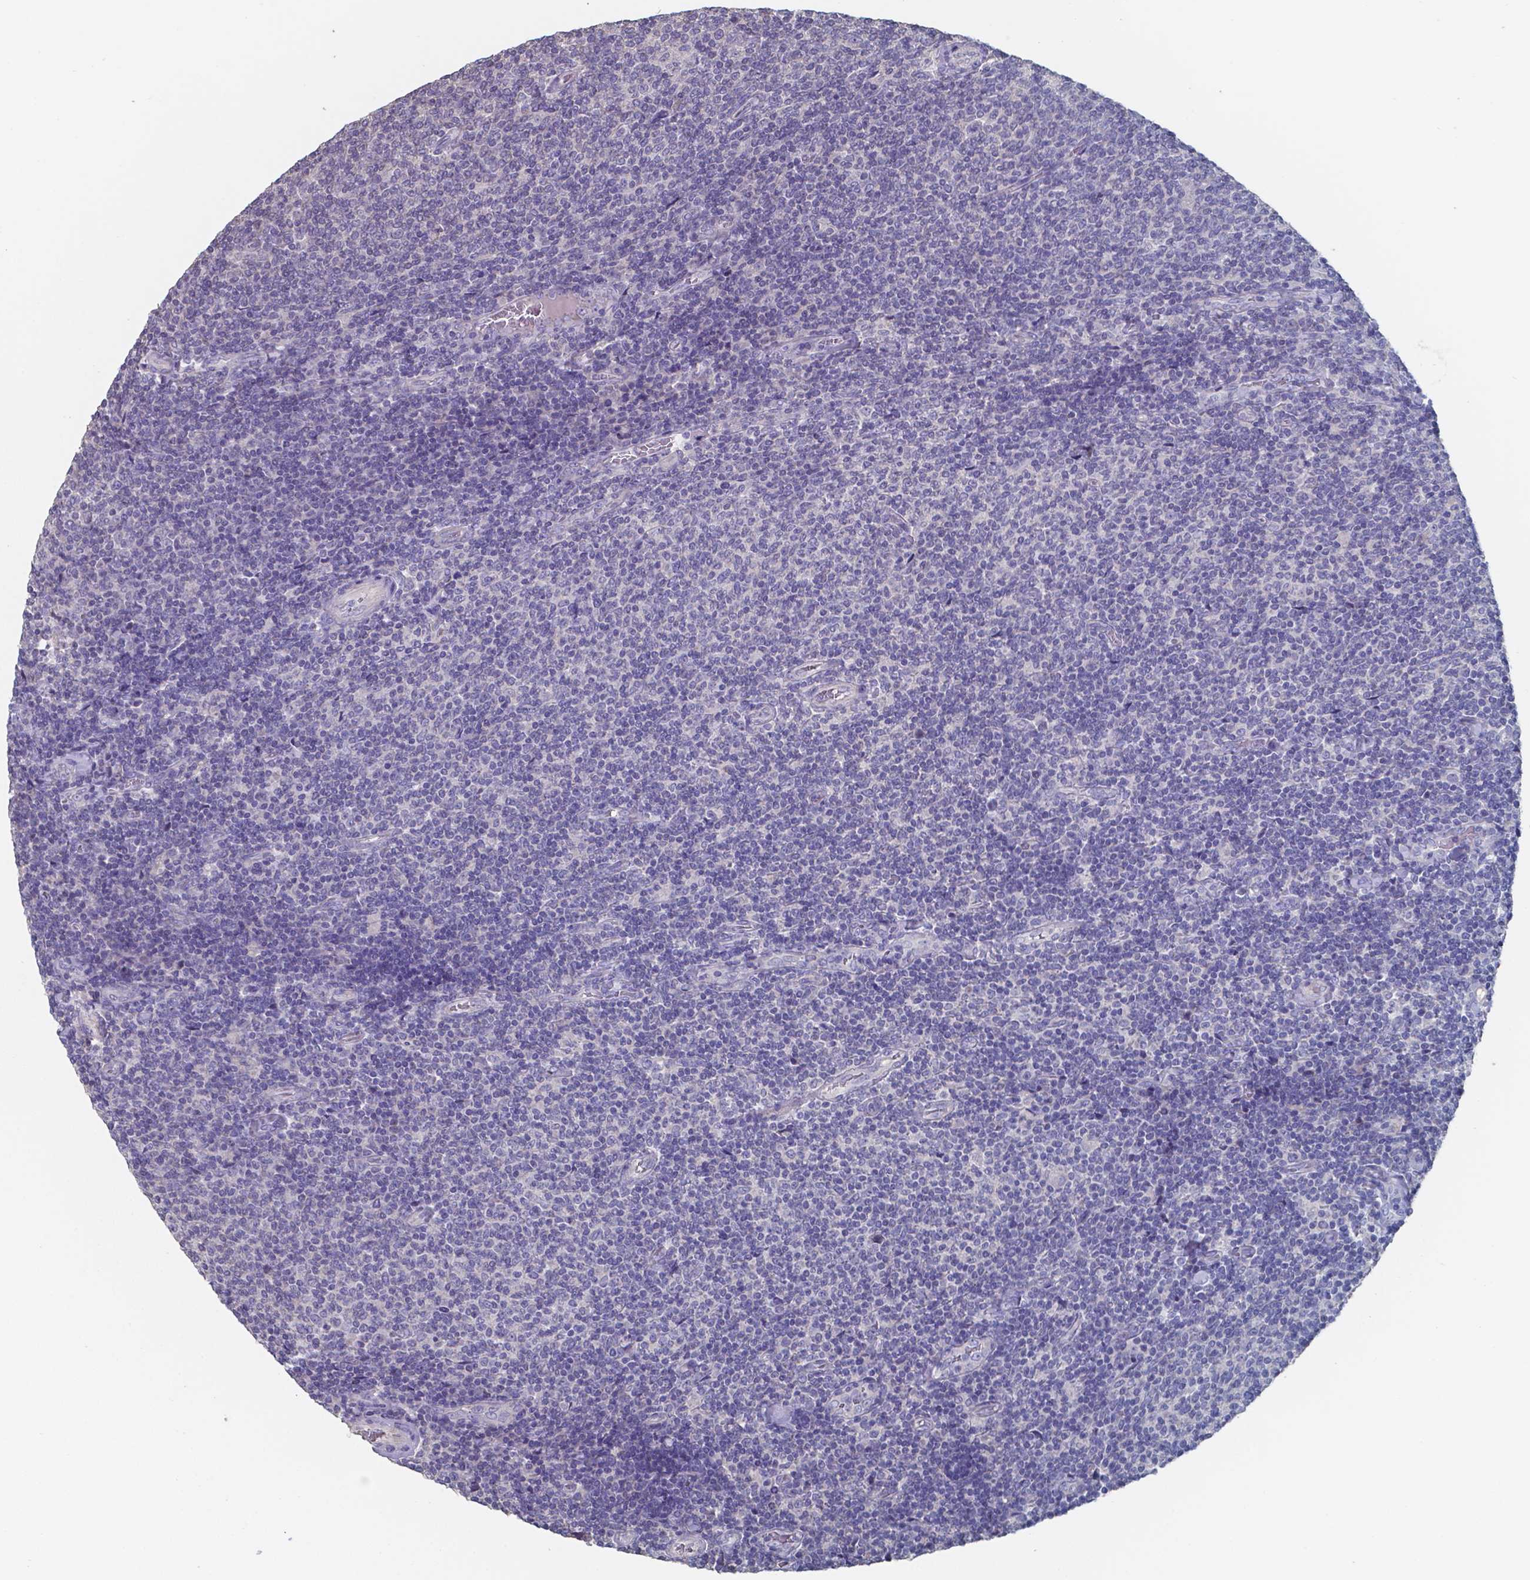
{"staining": {"intensity": "negative", "quantity": "none", "location": "none"}, "tissue": "lymphoma", "cell_type": "Tumor cells", "image_type": "cancer", "snomed": [{"axis": "morphology", "description": "Malignant lymphoma, non-Hodgkin's type, Low grade"}, {"axis": "topography", "description": "Lymph node"}], "caption": "Tumor cells are negative for protein expression in human low-grade malignant lymphoma, non-Hodgkin's type. (IHC, brightfield microscopy, high magnification).", "gene": "FOXJ1", "patient": {"sex": "male", "age": 52}}